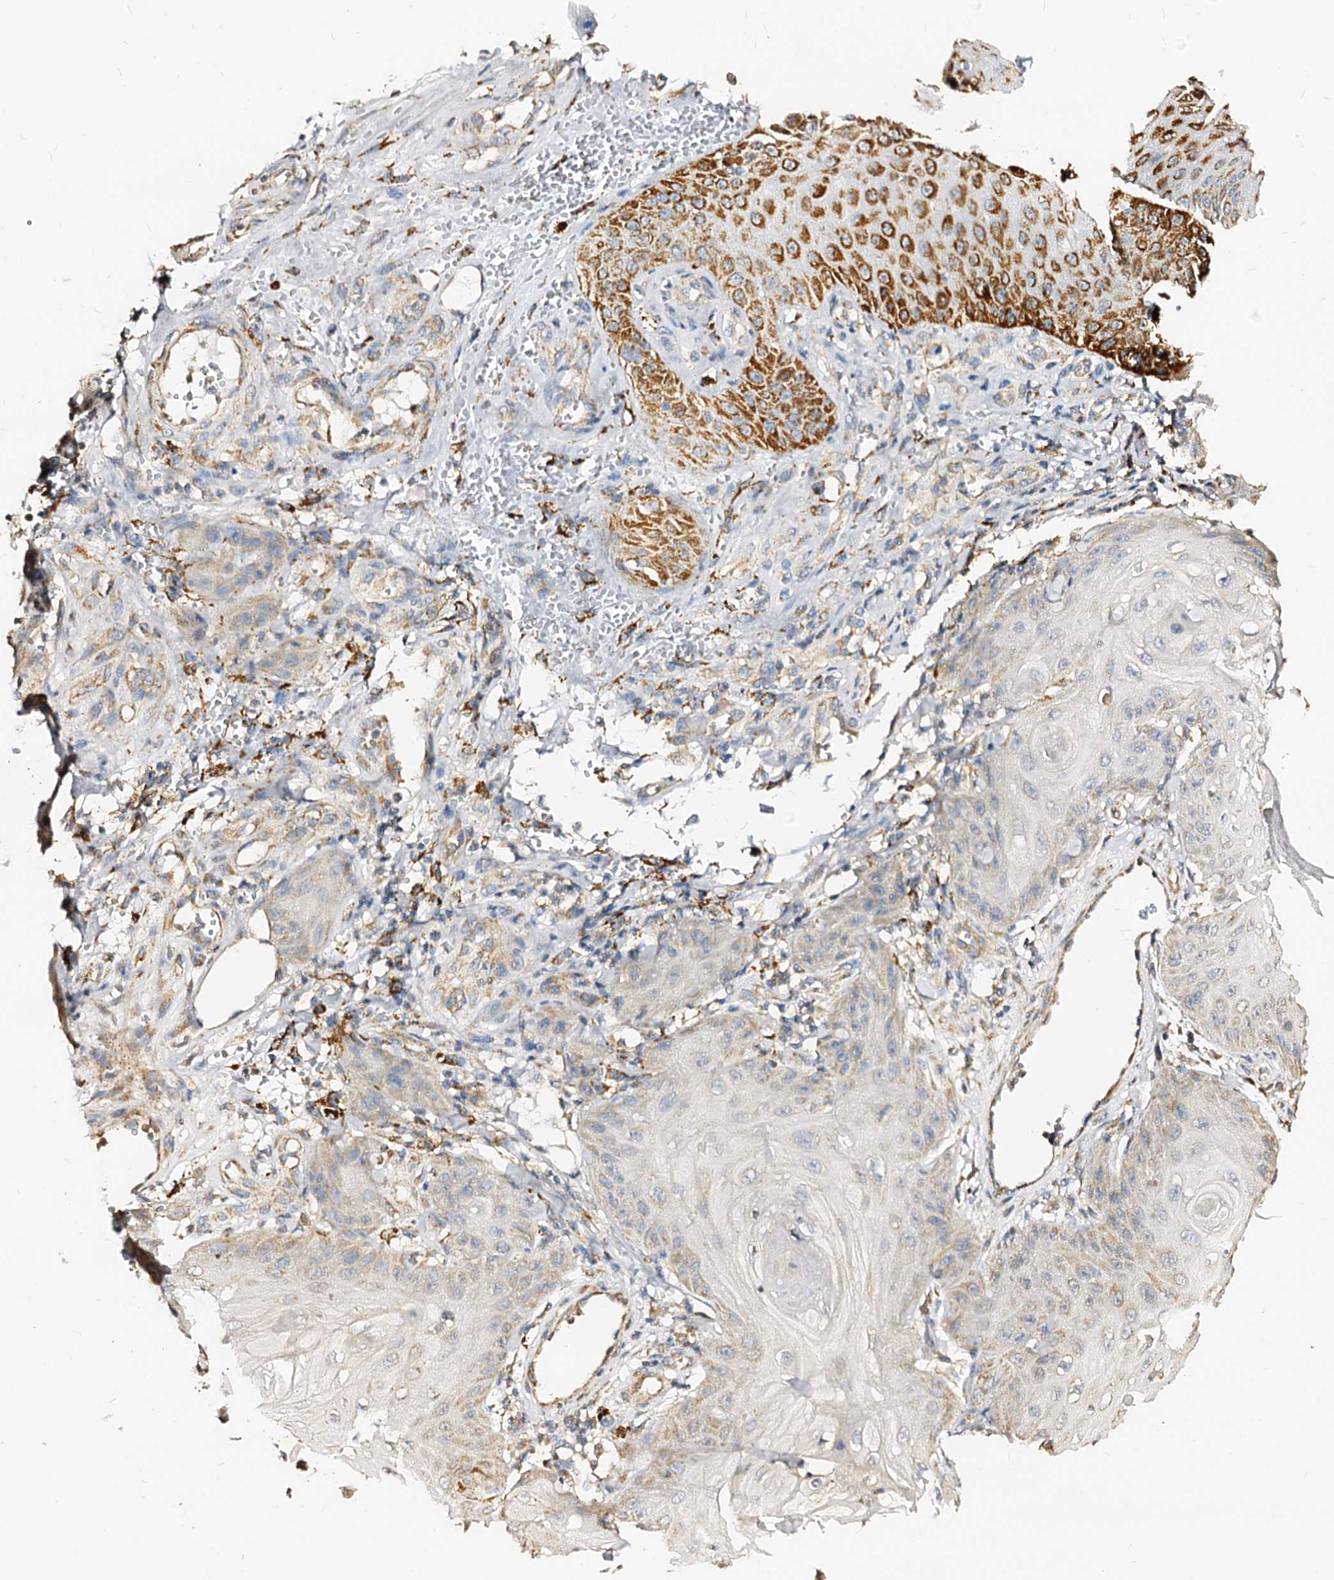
{"staining": {"intensity": "strong", "quantity": "<25%", "location": "cytoplasmic/membranous"}, "tissue": "skin cancer", "cell_type": "Tumor cells", "image_type": "cancer", "snomed": [{"axis": "morphology", "description": "Squamous cell carcinoma, NOS"}, {"axis": "topography", "description": "Skin"}], "caption": "Approximately <25% of tumor cells in skin cancer demonstrate strong cytoplasmic/membranous protein positivity as visualized by brown immunohistochemical staining.", "gene": "MAOB", "patient": {"sex": "male", "age": 74}}